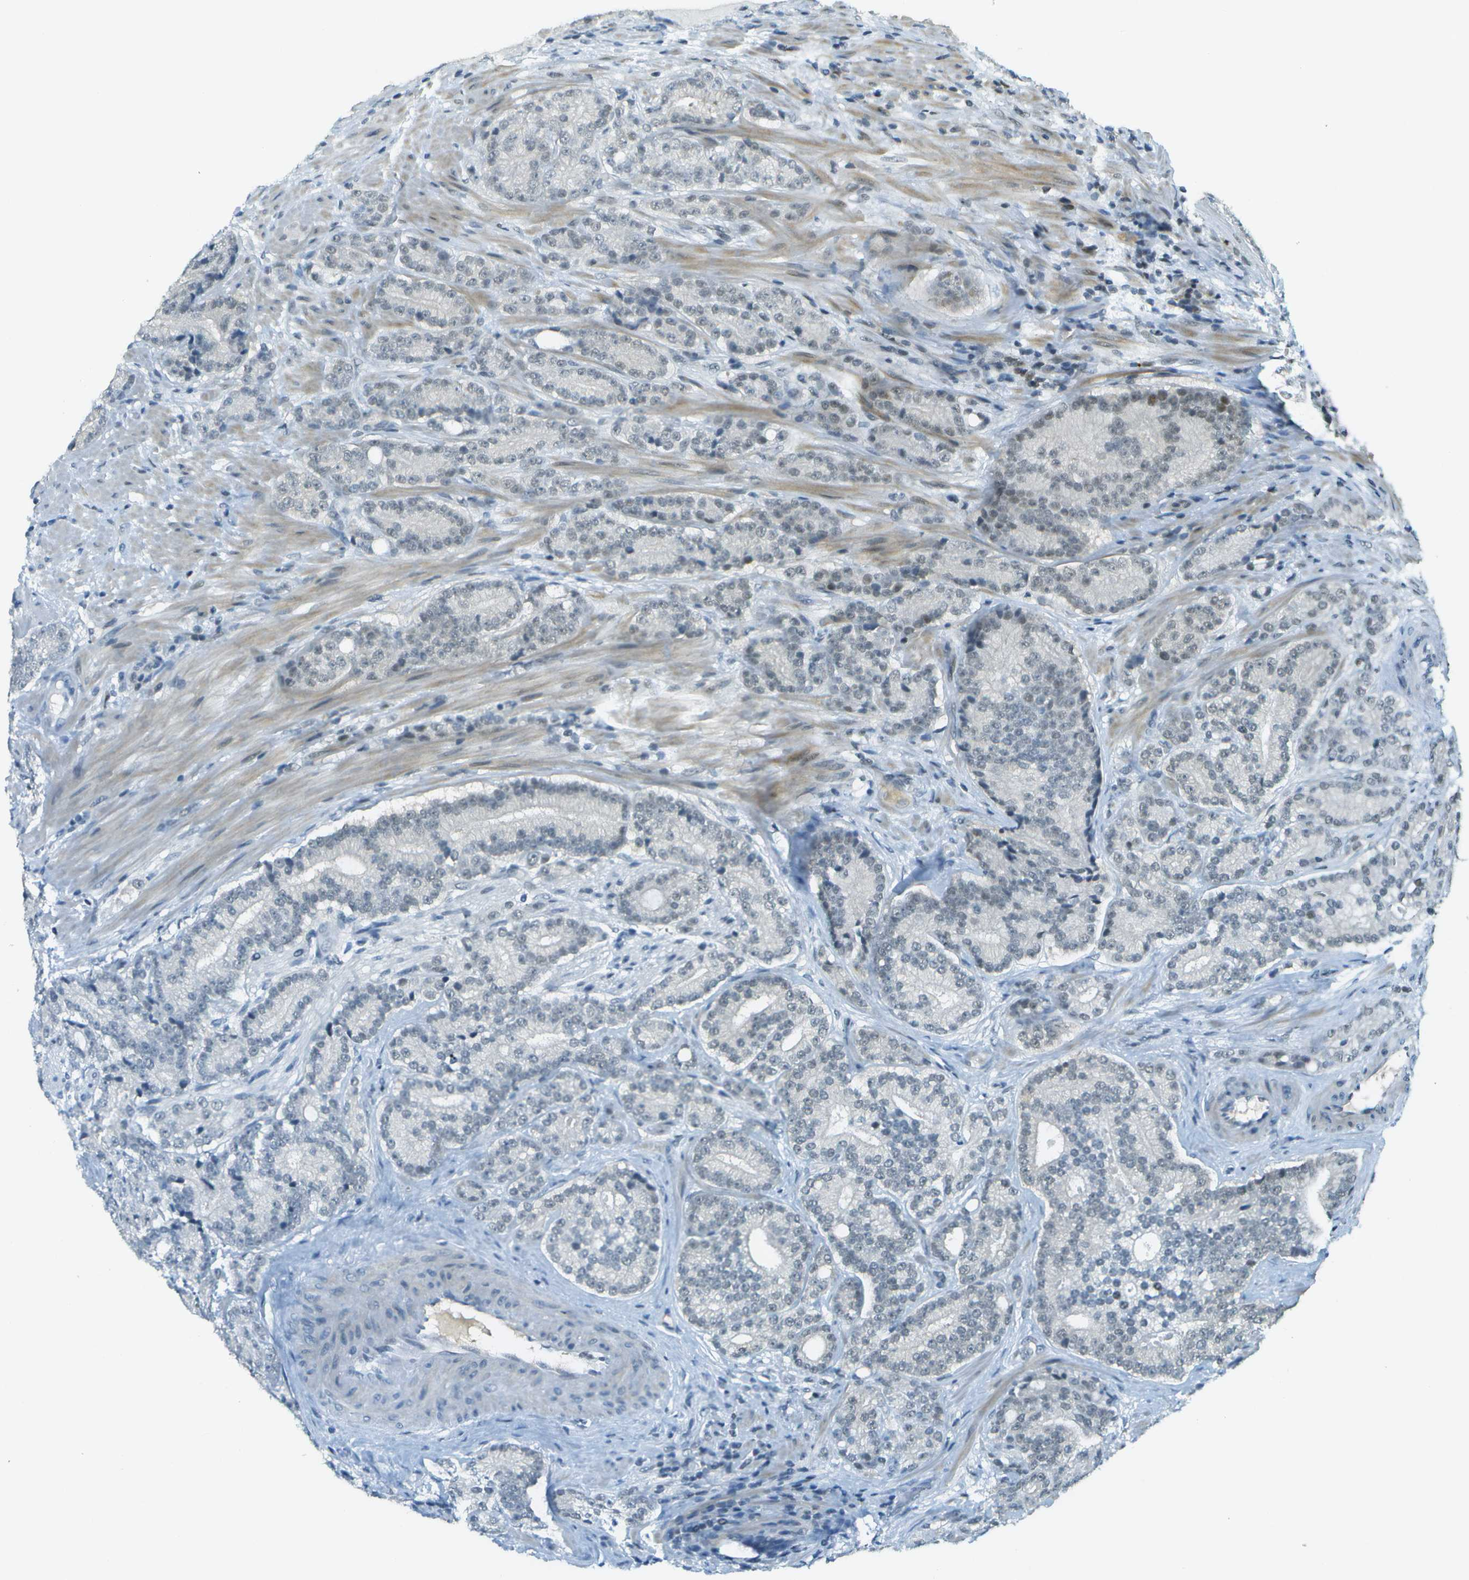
{"staining": {"intensity": "negative", "quantity": "none", "location": "none"}, "tissue": "prostate cancer", "cell_type": "Tumor cells", "image_type": "cancer", "snomed": [{"axis": "morphology", "description": "Adenocarcinoma, High grade"}, {"axis": "topography", "description": "Prostate"}], "caption": "Immunohistochemical staining of prostate cancer displays no significant staining in tumor cells.", "gene": "NEK11", "patient": {"sex": "male", "age": 61}}